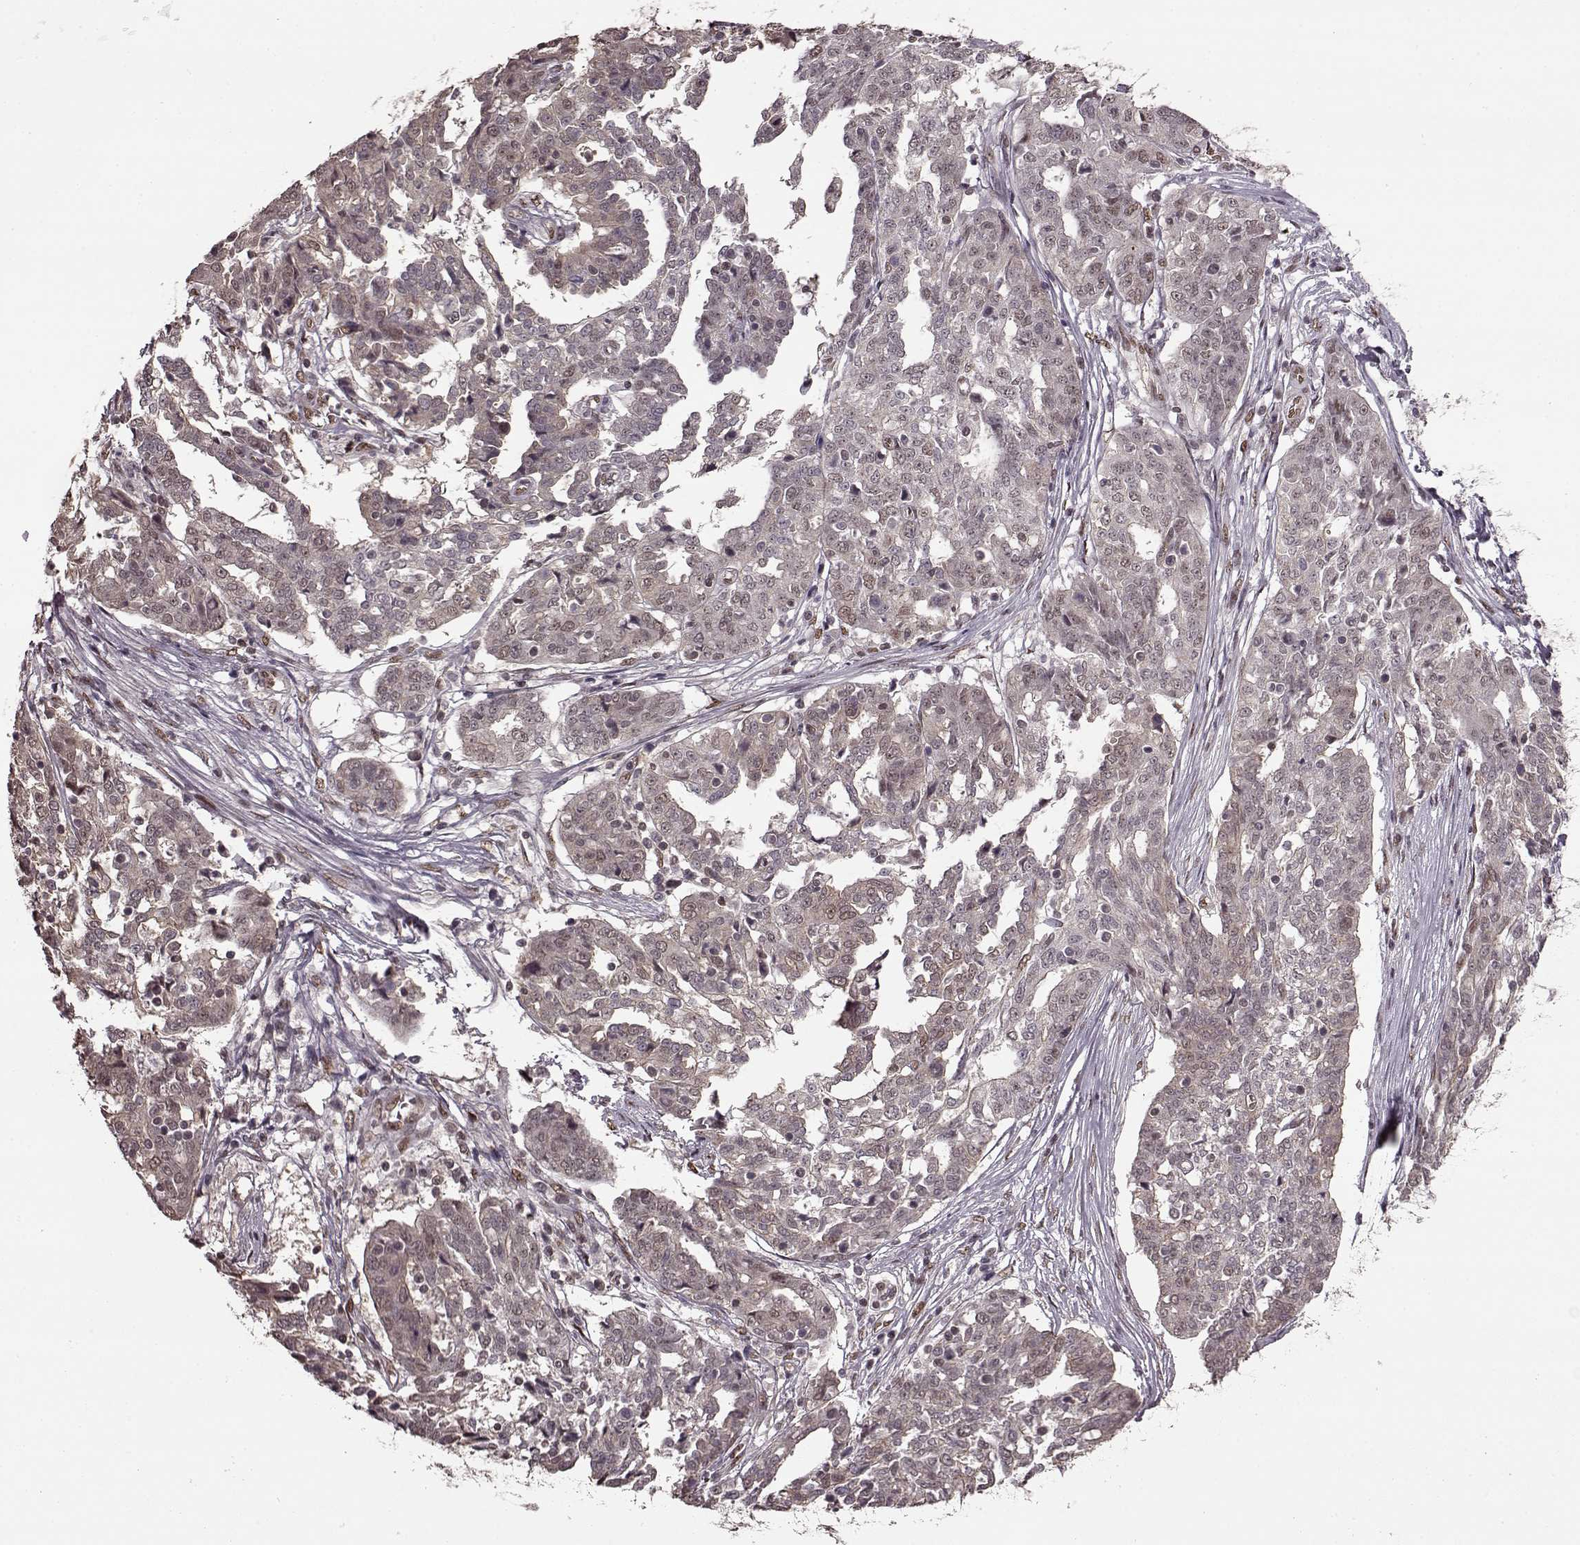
{"staining": {"intensity": "weak", "quantity": "<25%", "location": "nuclear"}, "tissue": "ovarian cancer", "cell_type": "Tumor cells", "image_type": "cancer", "snomed": [{"axis": "morphology", "description": "Cystadenocarcinoma, serous, NOS"}, {"axis": "topography", "description": "Ovary"}], "caption": "The image reveals no significant positivity in tumor cells of ovarian cancer (serous cystadenocarcinoma). (DAB (3,3'-diaminobenzidine) immunohistochemistry (IHC), high magnification).", "gene": "FTO", "patient": {"sex": "female", "age": 67}}